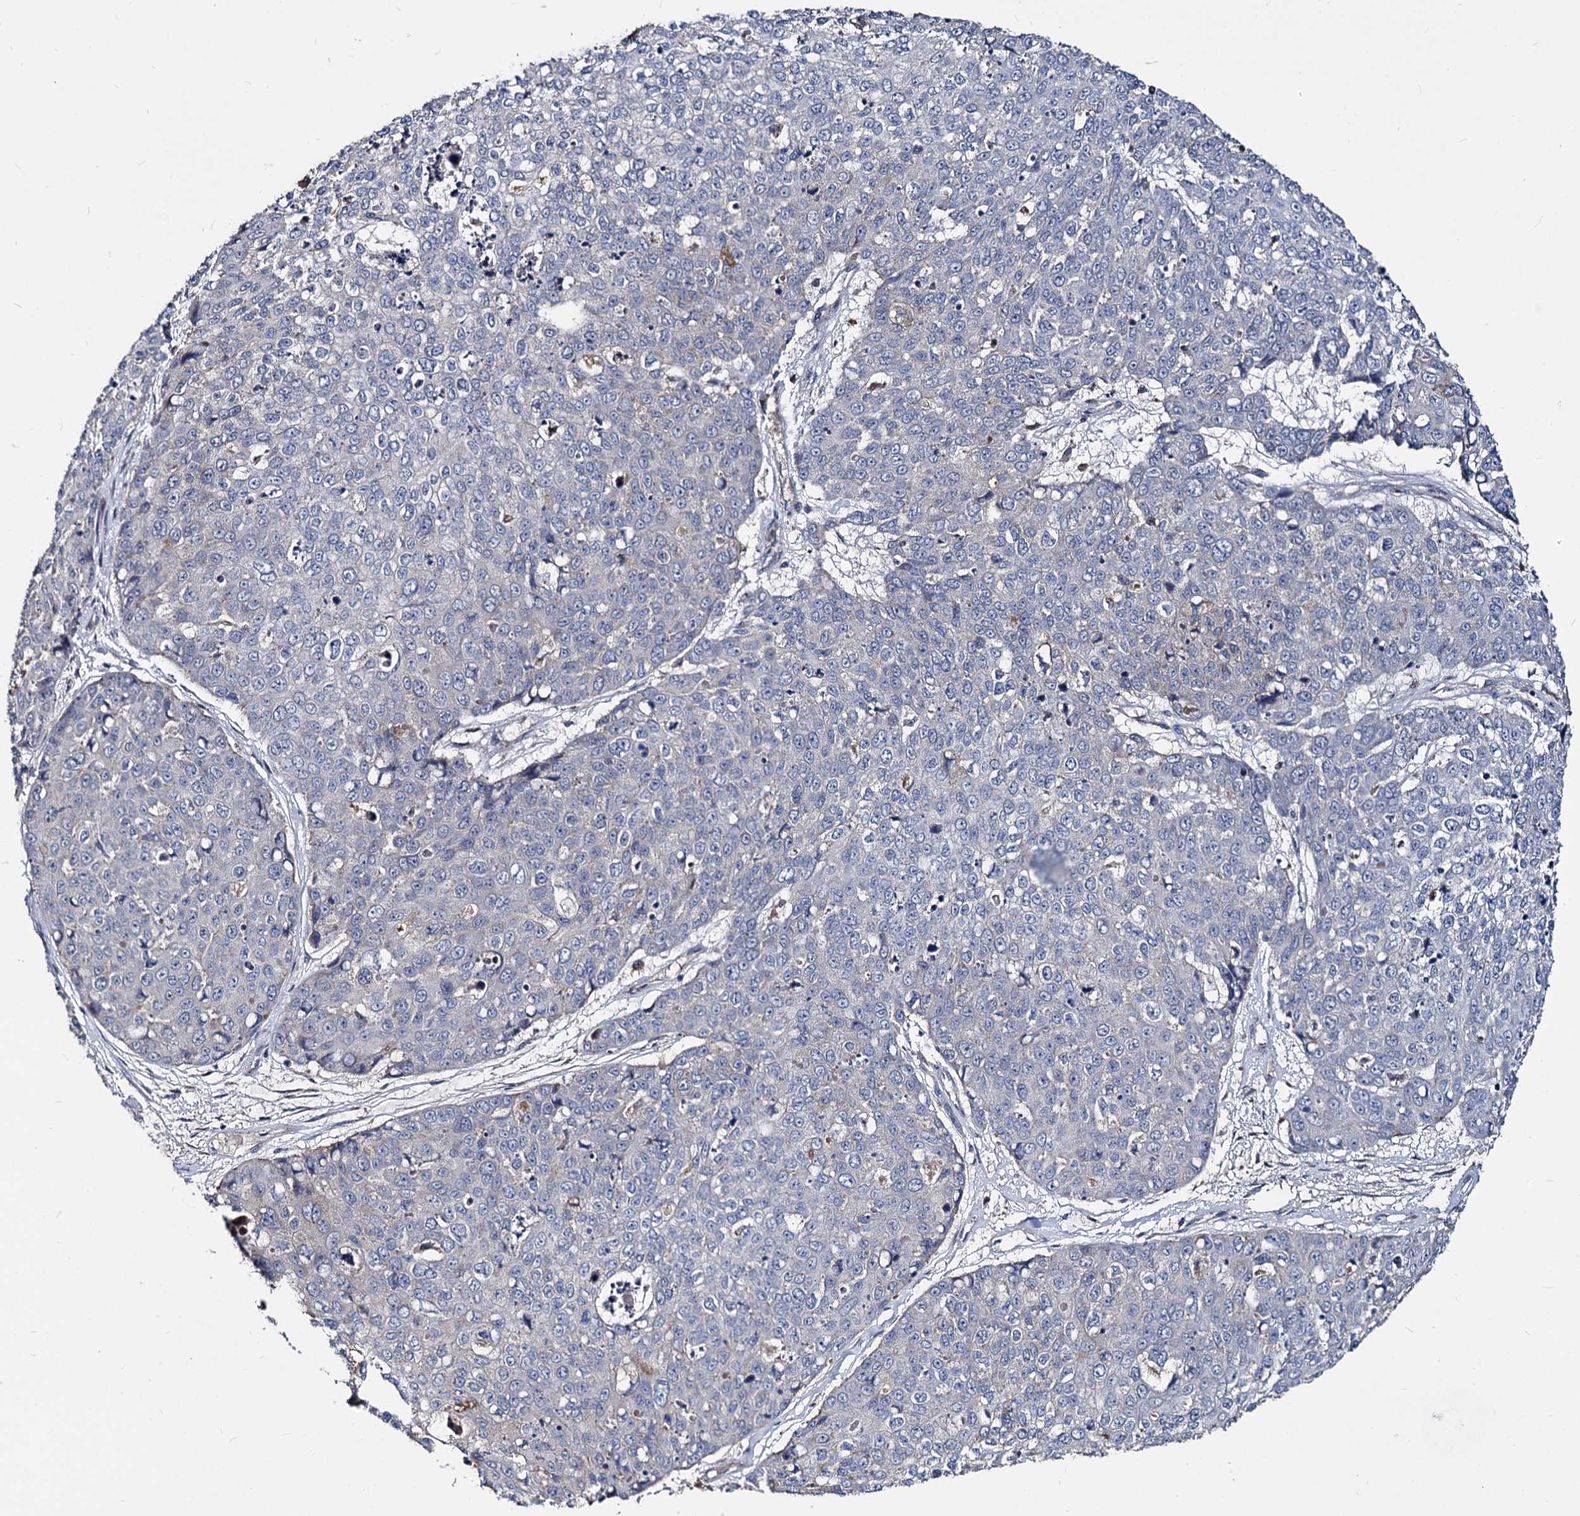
{"staining": {"intensity": "negative", "quantity": "none", "location": "none"}, "tissue": "skin cancer", "cell_type": "Tumor cells", "image_type": "cancer", "snomed": [{"axis": "morphology", "description": "Squamous cell carcinoma, NOS"}, {"axis": "topography", "description": "Skin"}], "caption": "An image of human skin cancer is negative for staining in tumor cells. Brightfield microscopy of immunohistochemistry (IHC) stained with DAB (3,3'-diaminobenzidine) (brown) and hematoxylin (blue), captured at high magnification.", "gene": "SMAGP", "patient": {"sex": "female", "age": 44}}